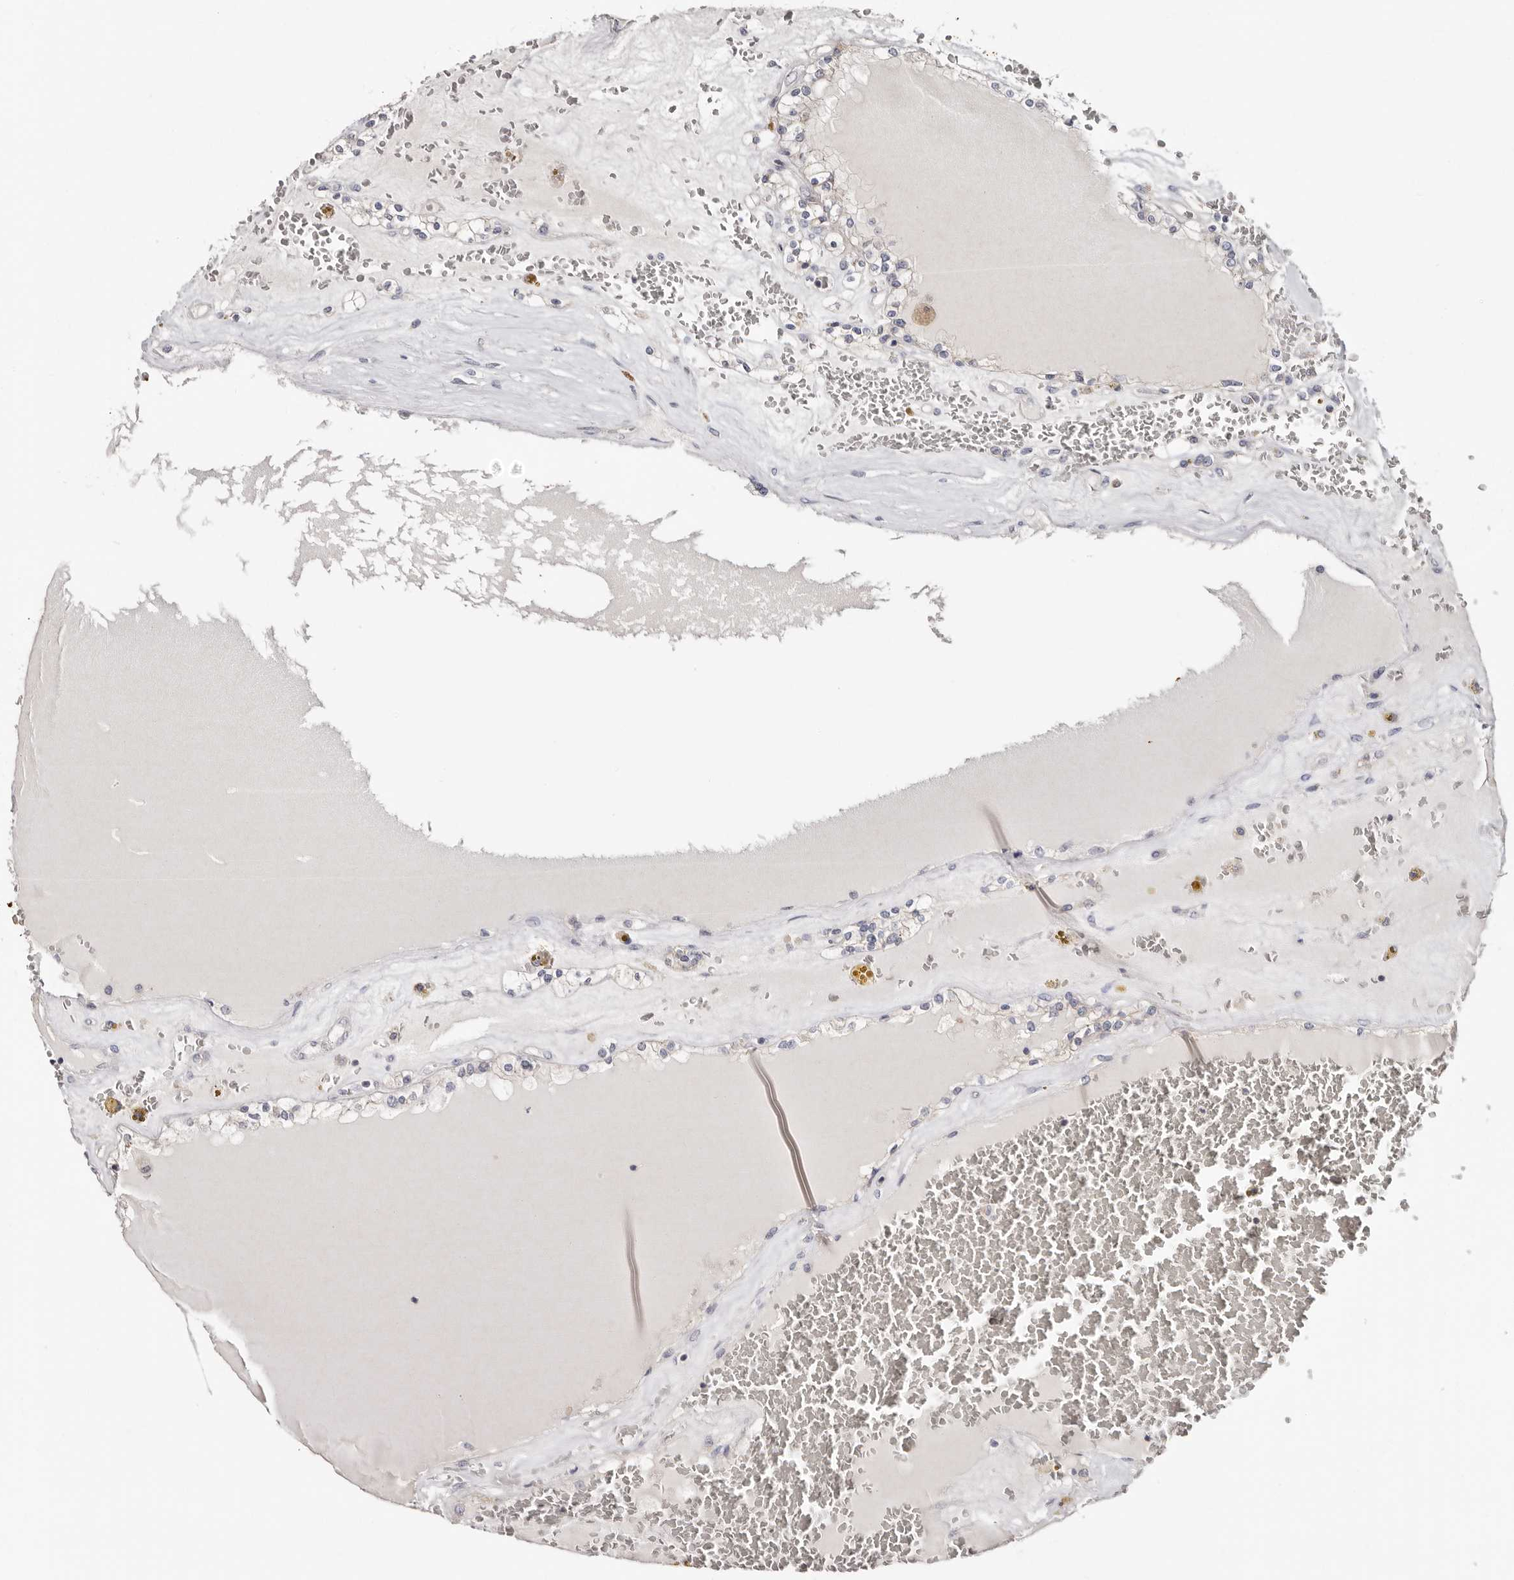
{"staining": {"intensity": "moderate", "quantity": "<25%", "location": "cytoplasmic/membranous"}, "tissue": "renal cancer", "cell_type": "Tumor cells", "image_type": "cancer", "snomed": [{"axis": "morphology", "description": "Adenocarcinoma, NOS"}, {"axis": "topography", "description": "Kidney"}], "caption": "Human renal cancer stained for a protein (brown) displays moderate cytoplasmic/membranous positive staining in about <25% of tumor cells.", "gene": "S100A14", "patient": {"sex": "female", "age": 56}}